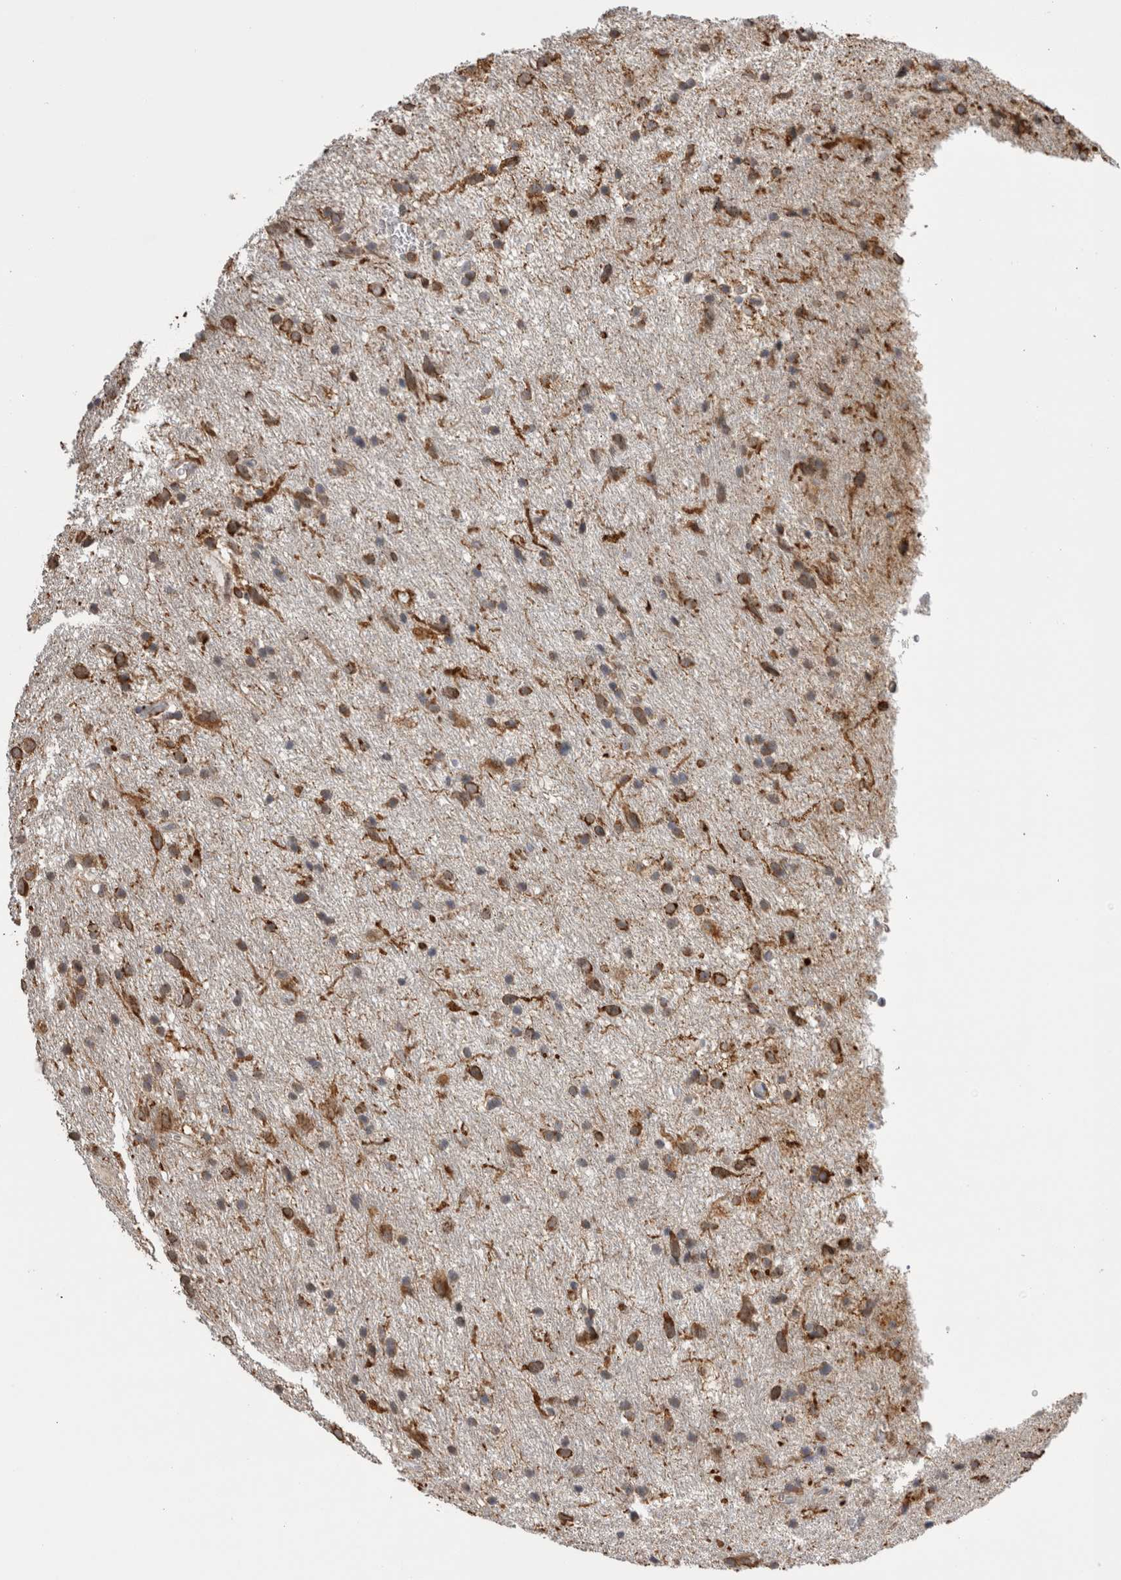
{"staining": {"intensity": "moderate", "quantity": ">75%", "location": "cytoplasmic/membranous"}, "tissue": "glioma", "cell_type": "Tumor cells", "image_type": "cancer", "snomed": [{"axis": "morphology", "description": "Glioma, malignant, Low grade"}, {"axis": "topography", "description": "Brain"}], "caption": "A medium amount of moderate cytoplasmic/membranous expression is present in approximately >75% of tumor cells in malignant low-grade glioma tissue.", "gene": "LRPAP1", "patient": {"sex": "male", "age": 77}}